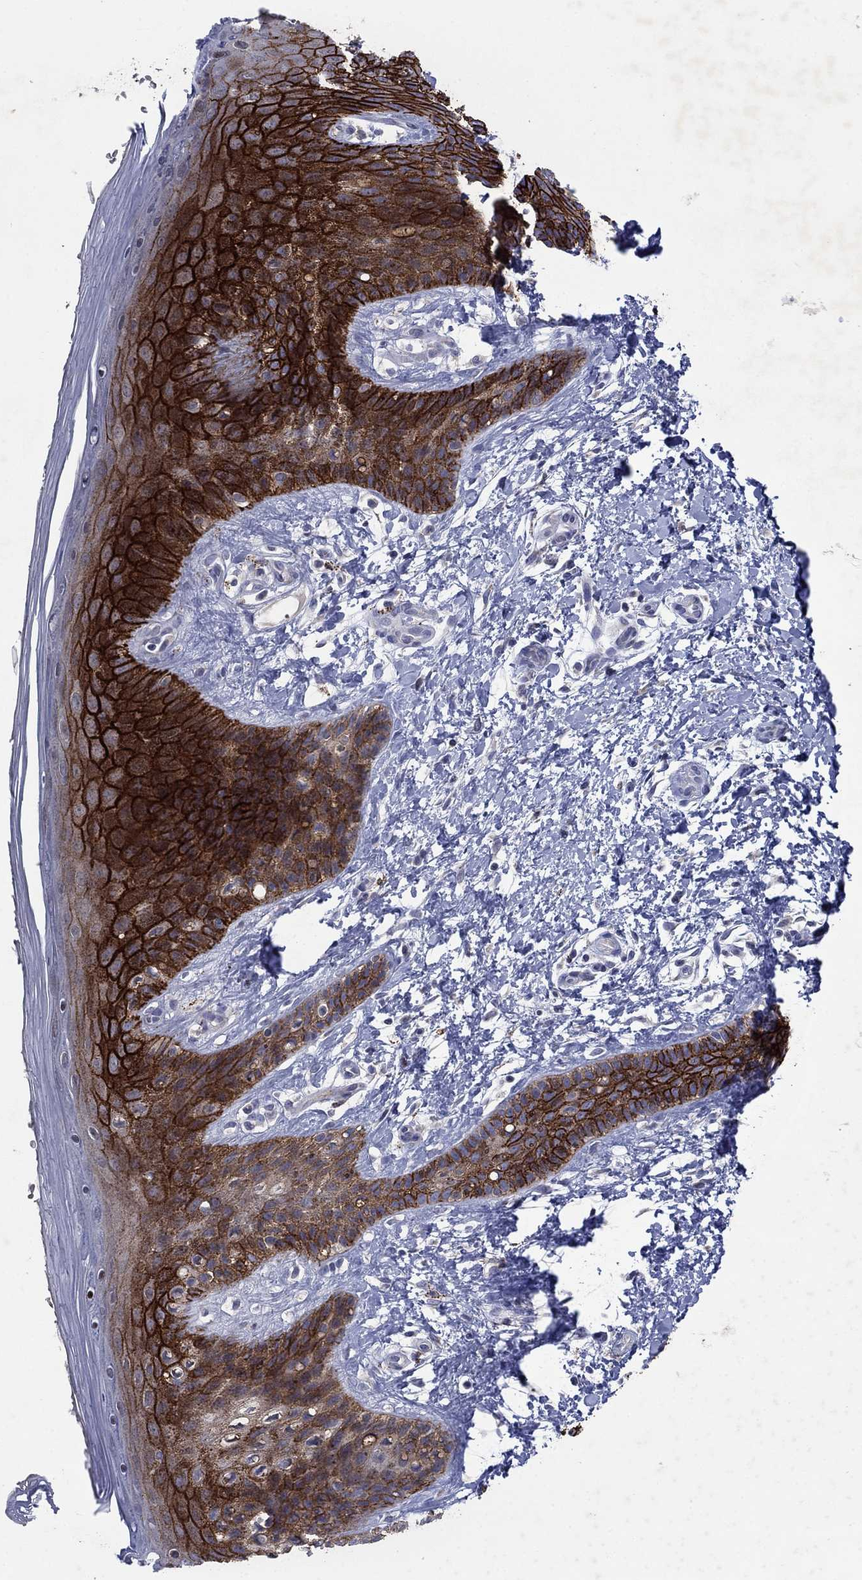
{"staining": {"intensity": "strong", "quantity": "25%-75%", "location": "cytoplasmic/membranous"}, "tissue": "skin", "cell_type": "Epidermal cells", "image_type": "normal", "snomed": [{"axis": "morphology", "description": "Normal tissue, NOS"}, {"axis": "topography", "description": "Anal"}], "caption": "Immunohistochemical staining of benign skin reveals 25%-75% levels of strong cytoplasmic/membranous protein positivity in approximately 25%-75% of epidermal cells. (DAB (3,3'-diaminobenzidine) = brown stain, brightfield microscopy at high magnification).", "gene": "SDC1", "patient": {"sex": "male", "age": 36}}